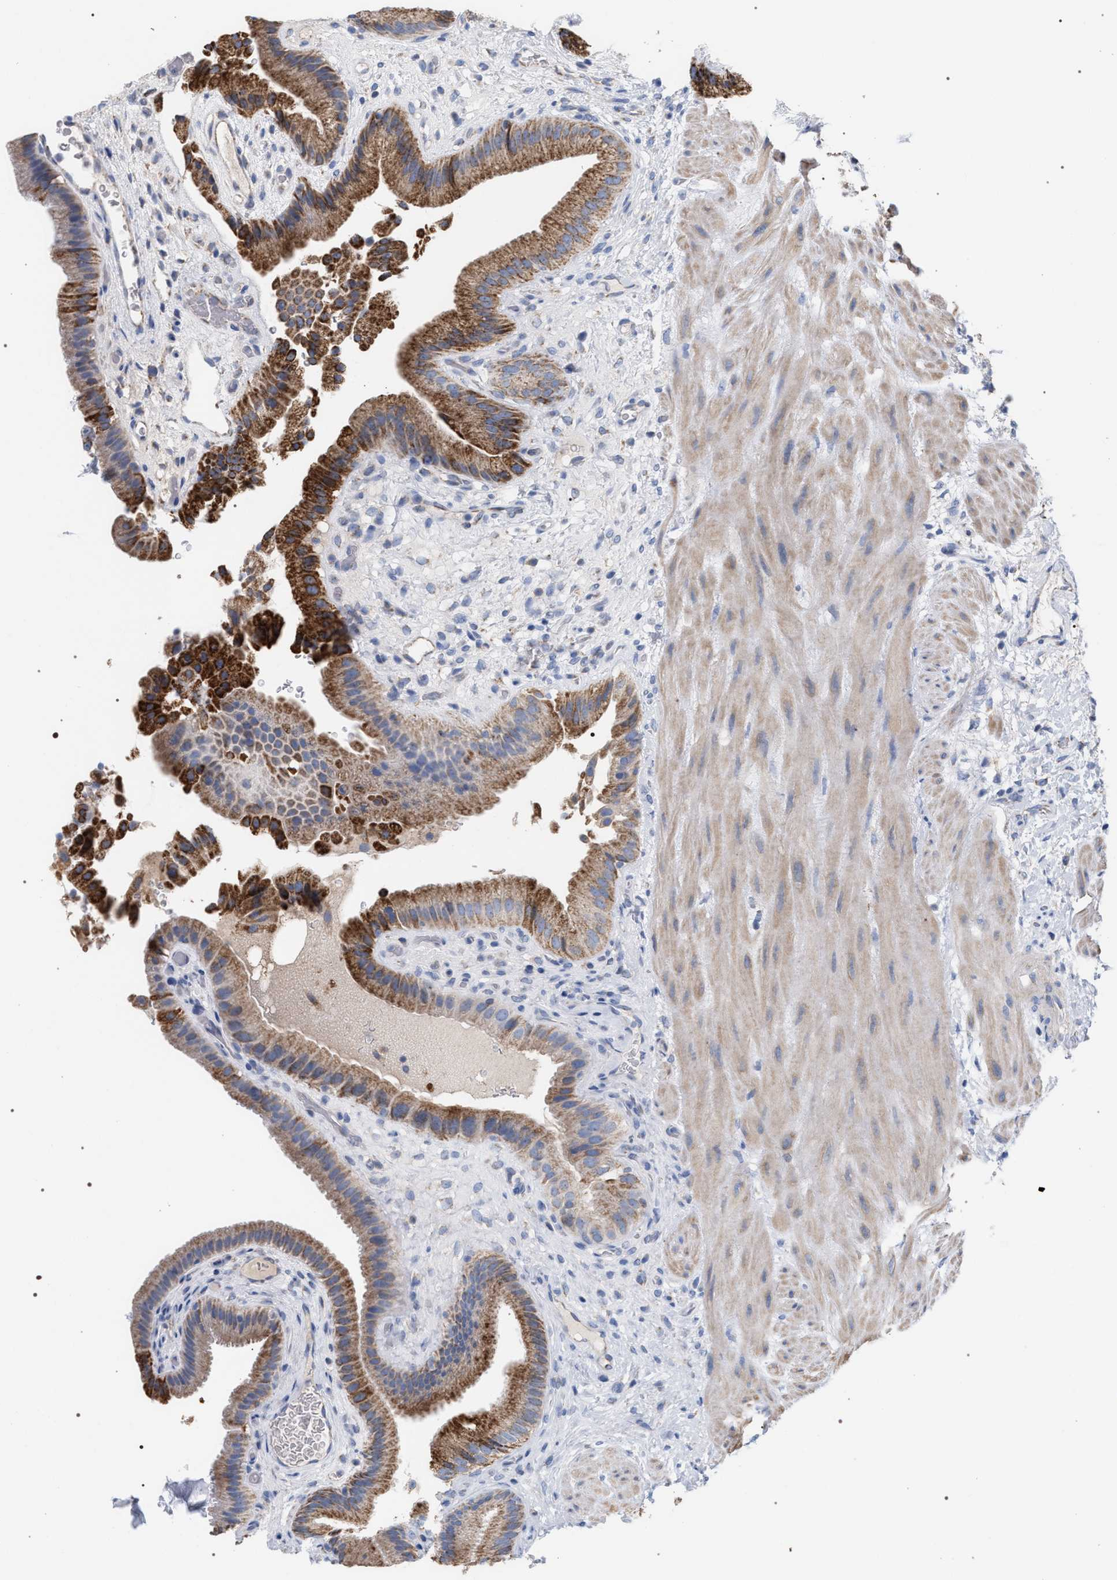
{"staining": {"intensity": "strong", "quantity": ">75%", "location": "cytoplasmic/membranous"}, "tissue": "gallbladder", "cell_type": "Glandular cells", "image_type": "normal", "snomed": [{"axis": "morphology", "description": "Normal tissue, NOS"}, {"axis": "topography", "description": "Gallbladder"}], "caption": "Strong cytoplasmic/membranous protein staining is present in approximately >75% of glandular cells in gallbladder.", "gene": "ECI2", "patient": {"sex": "male", "age": 49}}